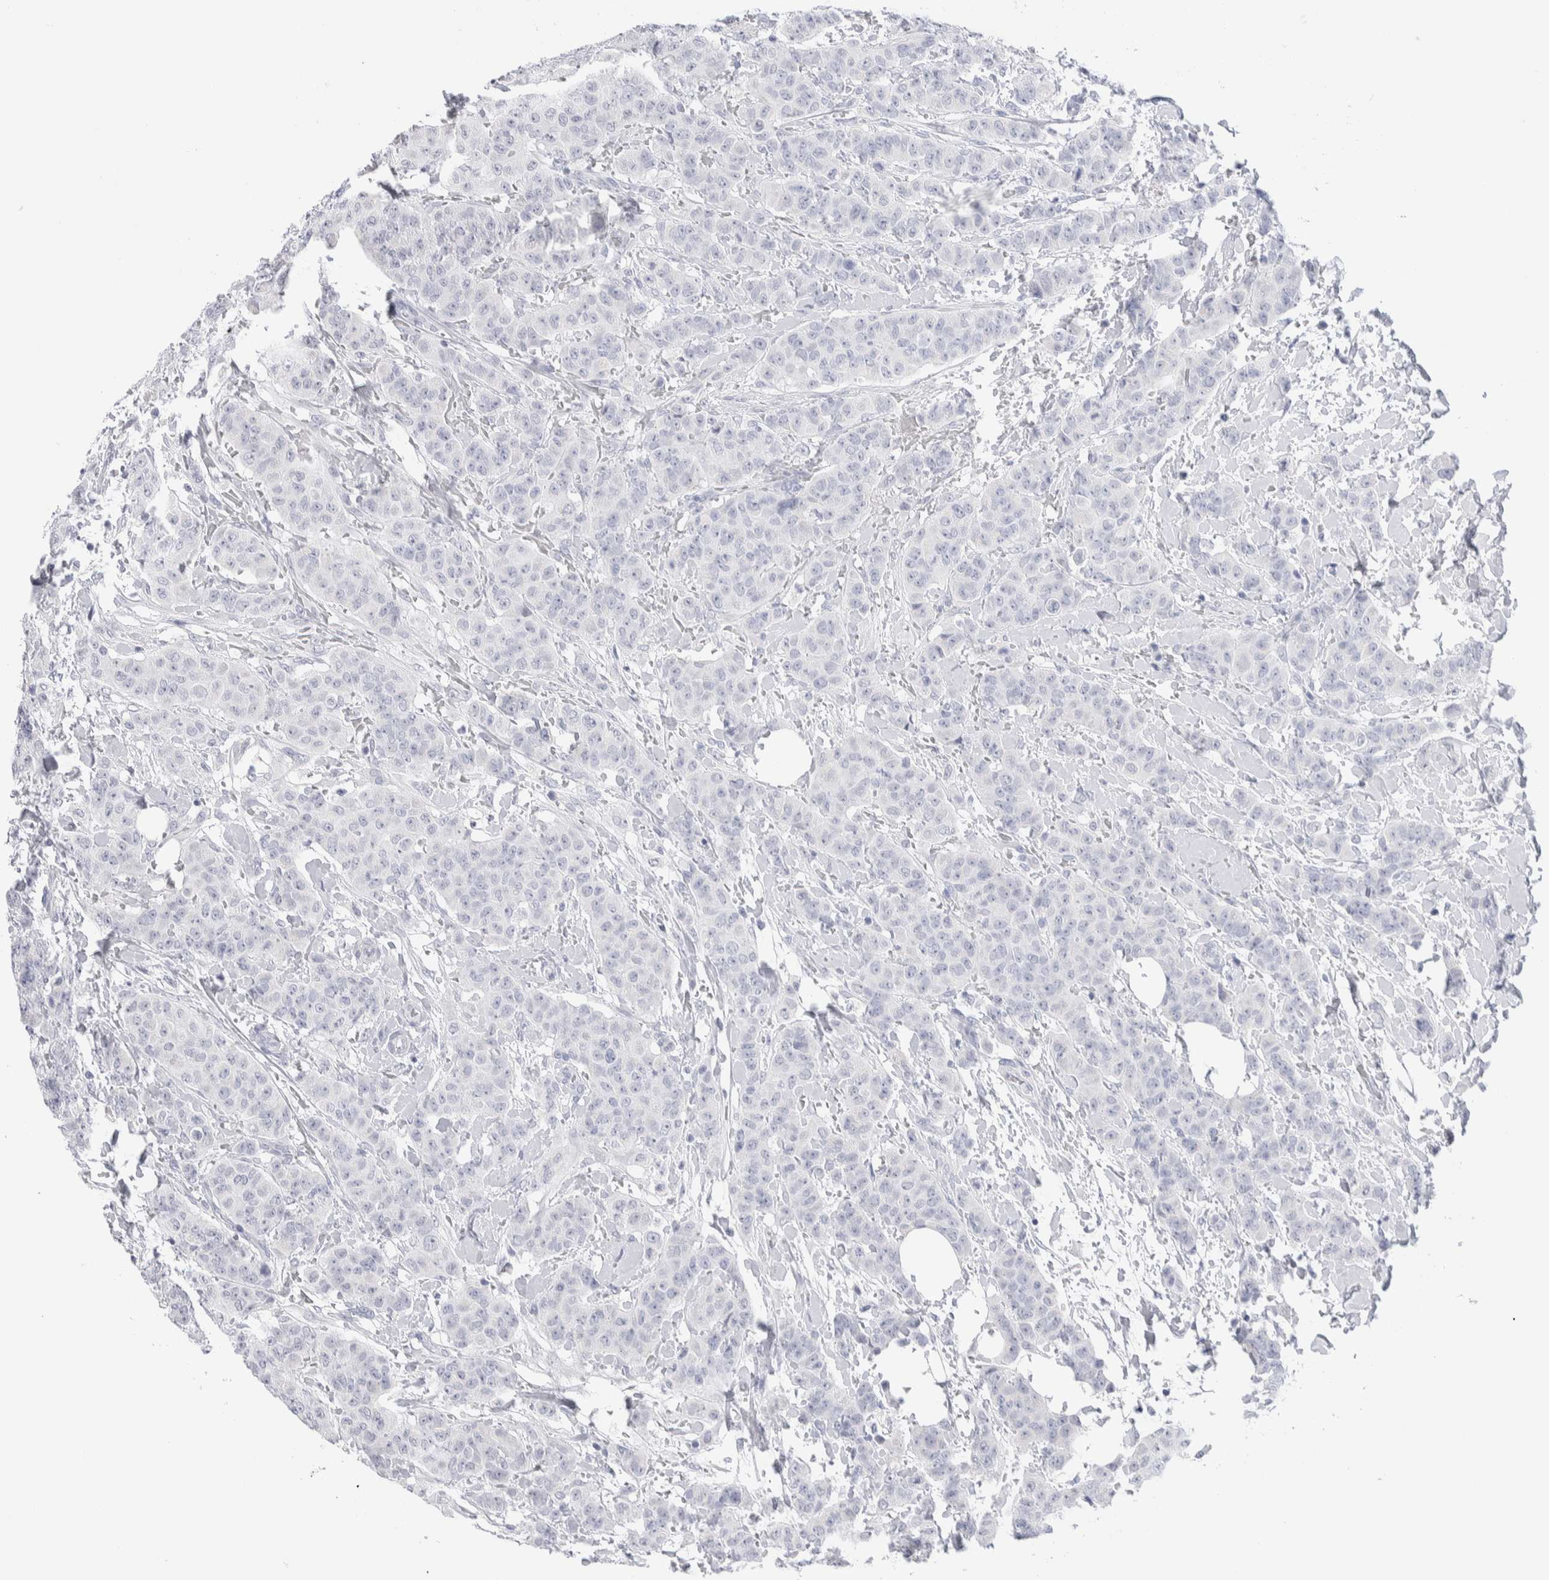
{"staining": {"intensity": "negative", "quantity": "none", "location": "none"}, "tissue": "breast cancer", "cell_type": "Tumor cells", "image_type": "cancer", "snomed": [{"axis": "morphology", "description": "Normal tissue, NOS"}, {"axis": "morphology", "description": "Duct carcinoma"}, {"axis": "topography", "description": "Breast"}], "caption": "Histopathology image shows no significant protein positivity in tumor cells of breast infiltrating ductal carcinoma.", "gene": "GDA", "patient": {"sex": "female", "age": 40}}